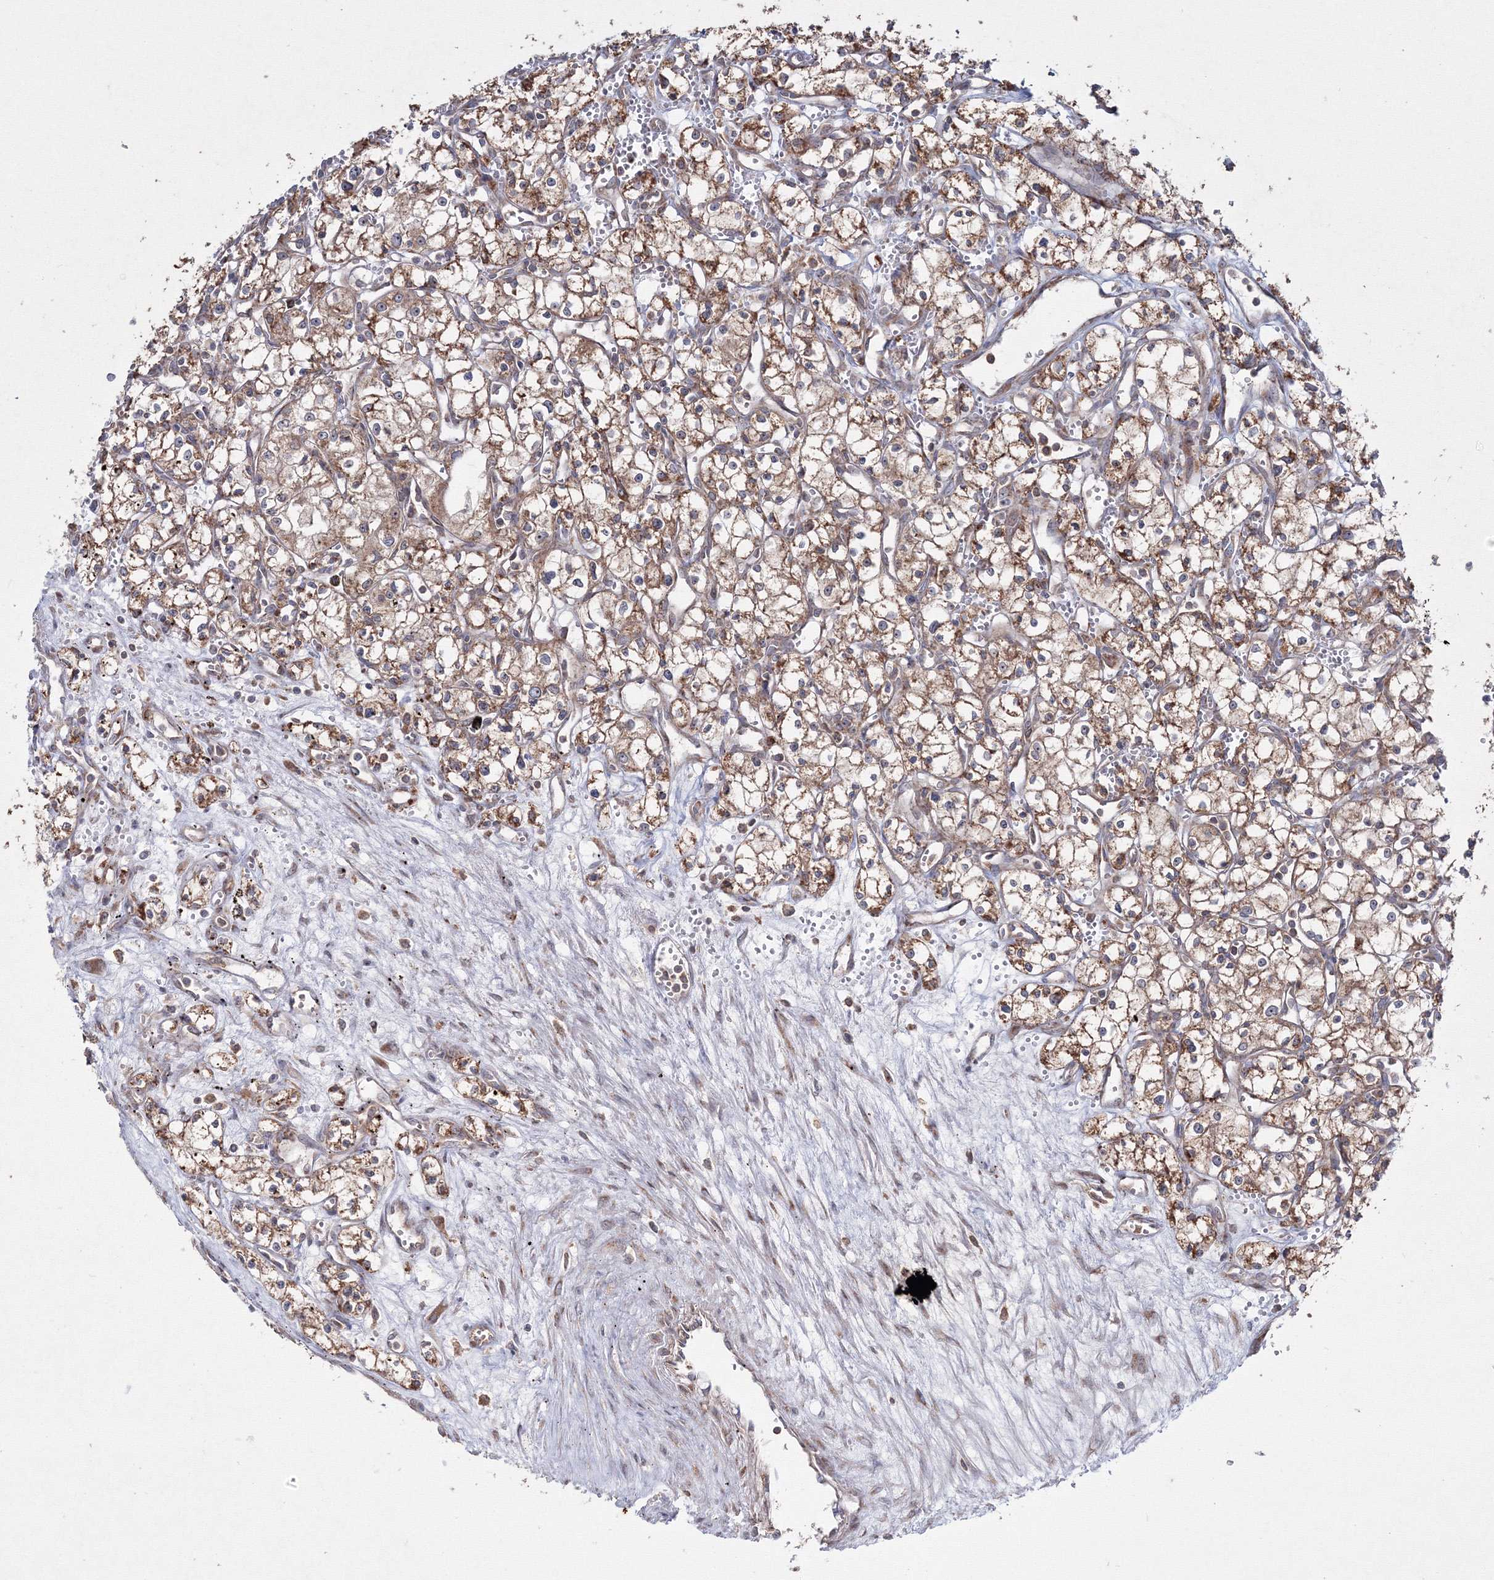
{"staining": {"intensity": "moderate", "quantity": ">75%", "location": "cytoplasmic/membranous"}, "tissue": "renal cancer", "cell_type": "Tumor cells", "image_type": "cancer", "snomed": [{"axis": "morphology", "description": "Adenocarcinoma, NOS"}, {"axis": "topography", "description": "Kidney"}], "caption": "Protein analysis of renal cancer tissue exhibits moderate cytoplasmic/membranous staining in about >75% of tumor cells.", "gene": "PEX13", "patient": {"sex": "male", "age": 59}}